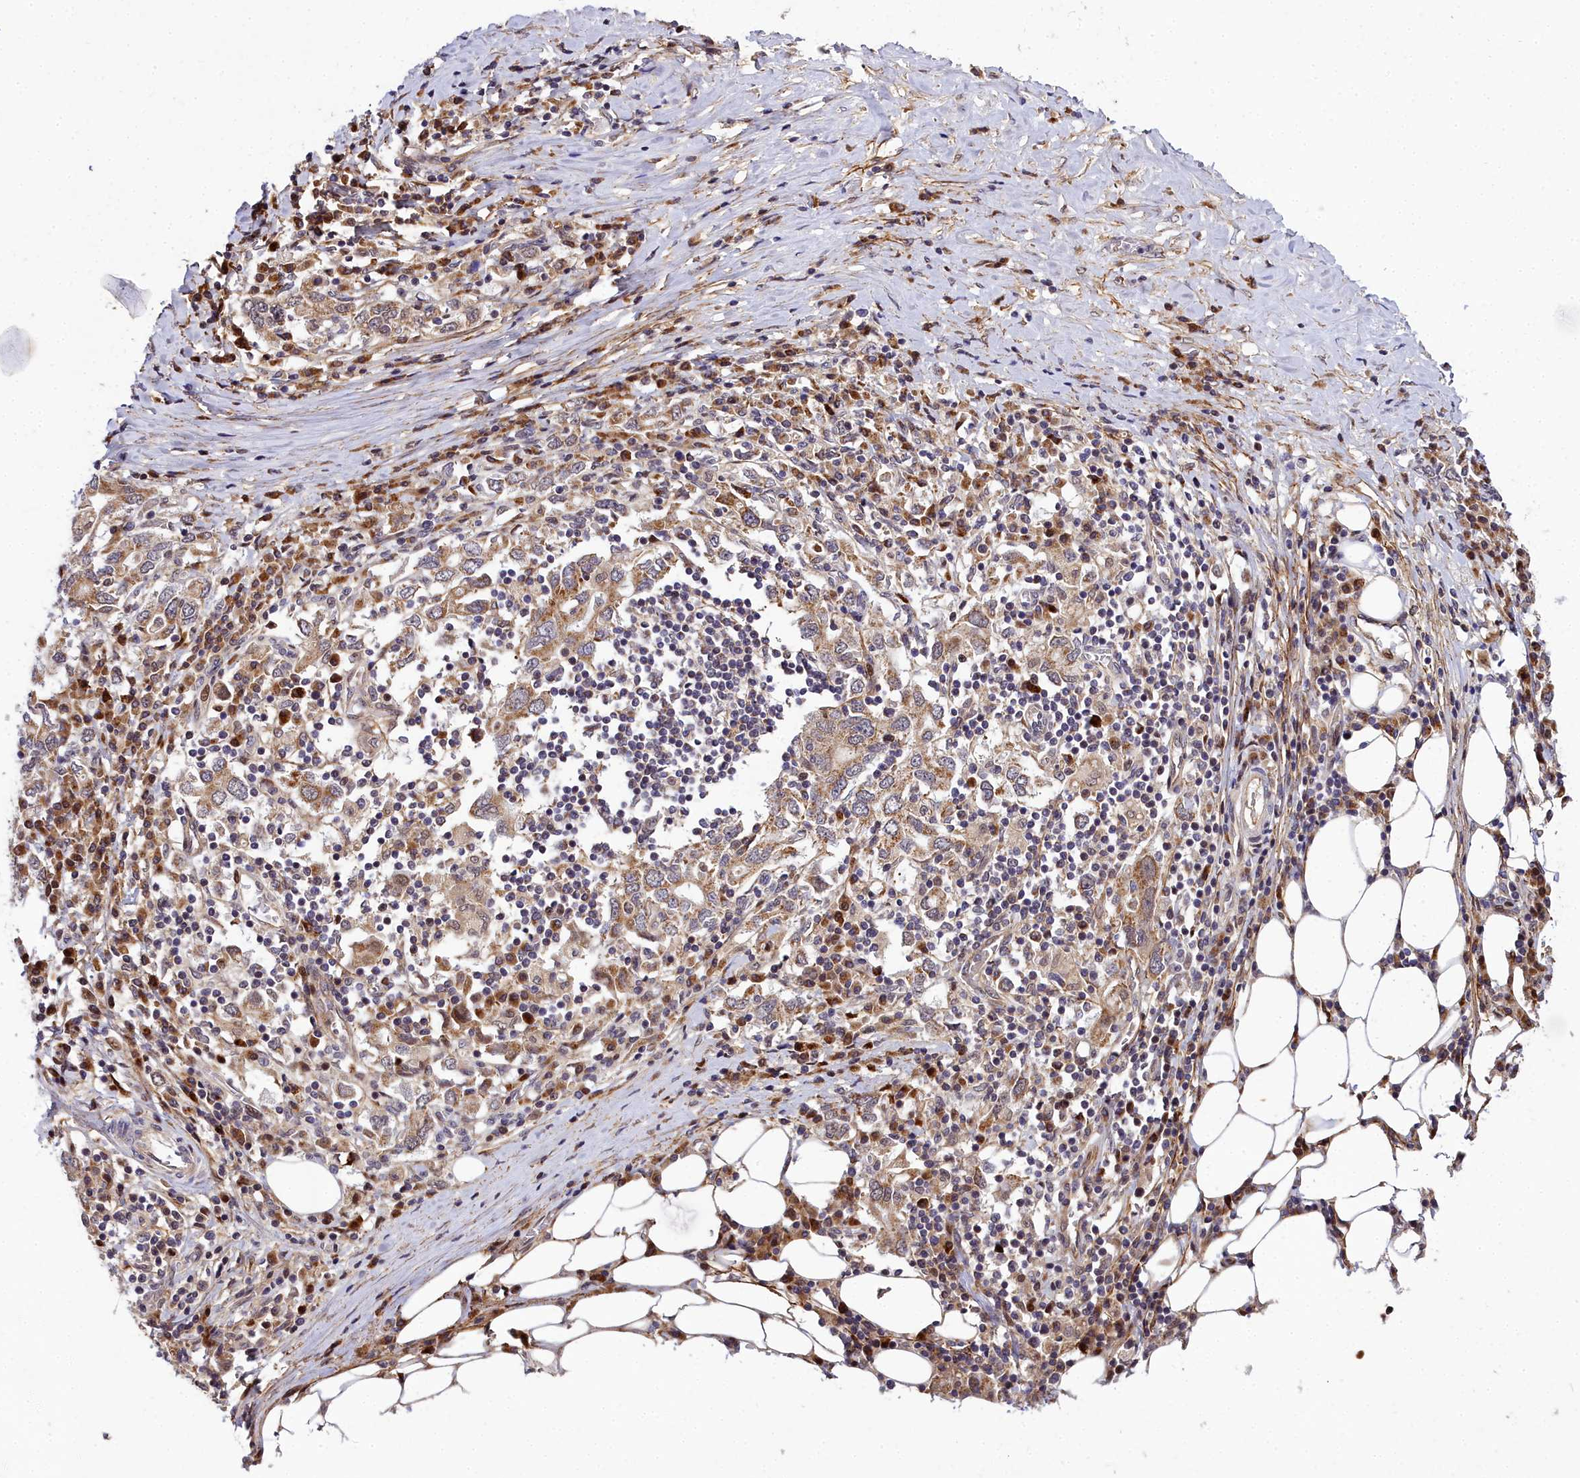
{"staining": {"intensity": "moderate", "quantity": ">75%", "location": "cytoplasmic/membranous"}, "tissue": "stomach cancer", "cell_type": "Tumor cells", "image_type": "cancer", "snomed": [{"axis": "morphology", "description": "Adenocarcinoma, NOS"}, {"axis": "topography", "description": "Stomach, upper"}, {"axis": "topography", "description": "Stomach"}], "caption": "DAB immunohistochemical staining of human stomach adenocarcinoma demonstrates moderate cytoplasmic/membranous protein positivity in about >75% of tumor cells.", "gene": "MRPS11", "patient": {"sex": "male", "age": 62}}